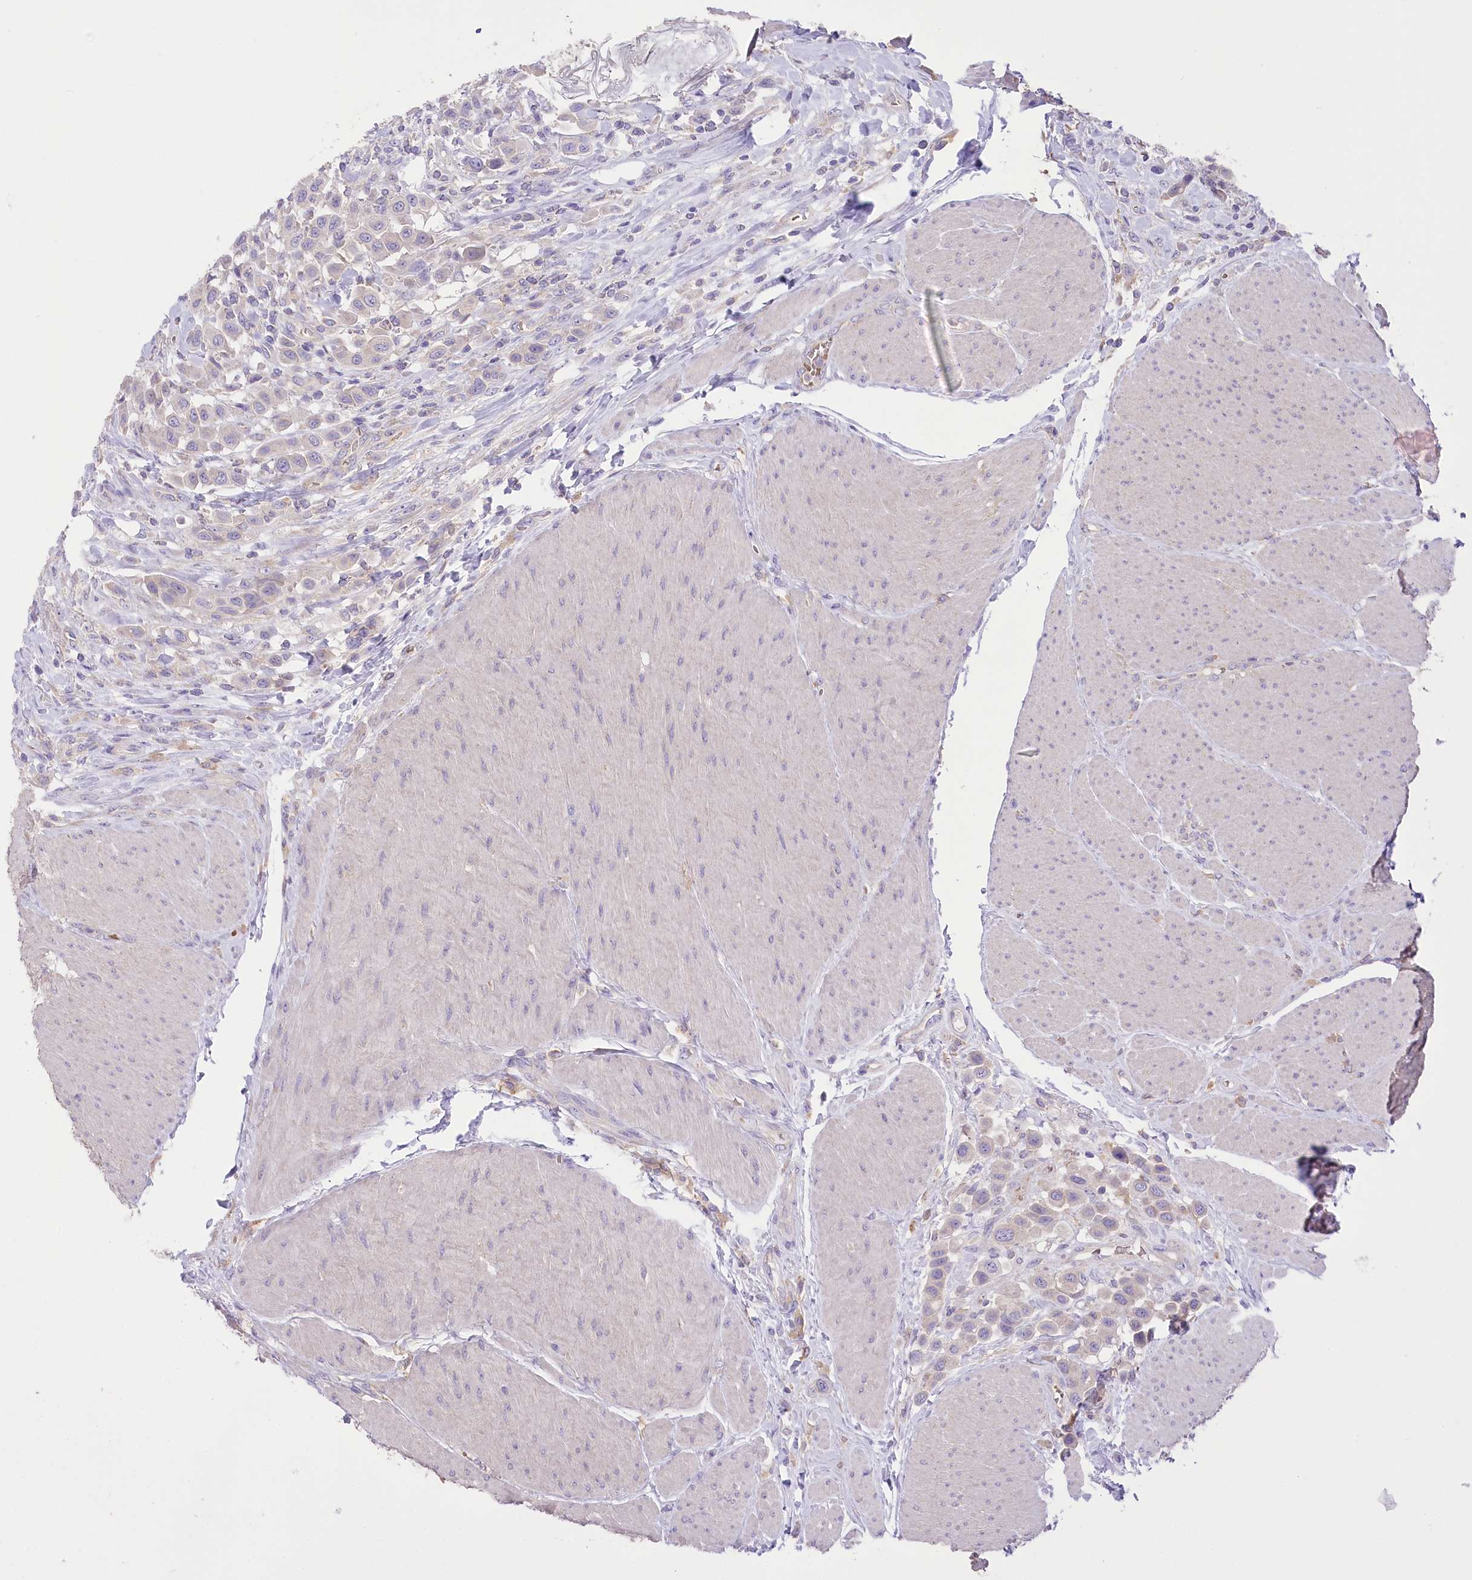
{"staining": {"intensity": "weak", "quantity": "25%-75%", "location": "cytoplasmic/membranous"}, "tissue": "urothelial cancer", "cell_type": "Tumor cells", "image_type": "cancer", "snomed": [{"axis": "morphology", "description": "Urothelial carcinoma, High grade"}, {"axis": "topography", "description": "Urinary bladder"}], "caption": "This micrograph displays immunohistochemistry staining of urothelial cancer, with low weak cytoplasmic/membranous positivity in about 25%-75% of tumor cells.", "gene": "PRSS53", "patient": {"sex": "male", "age": 50}}